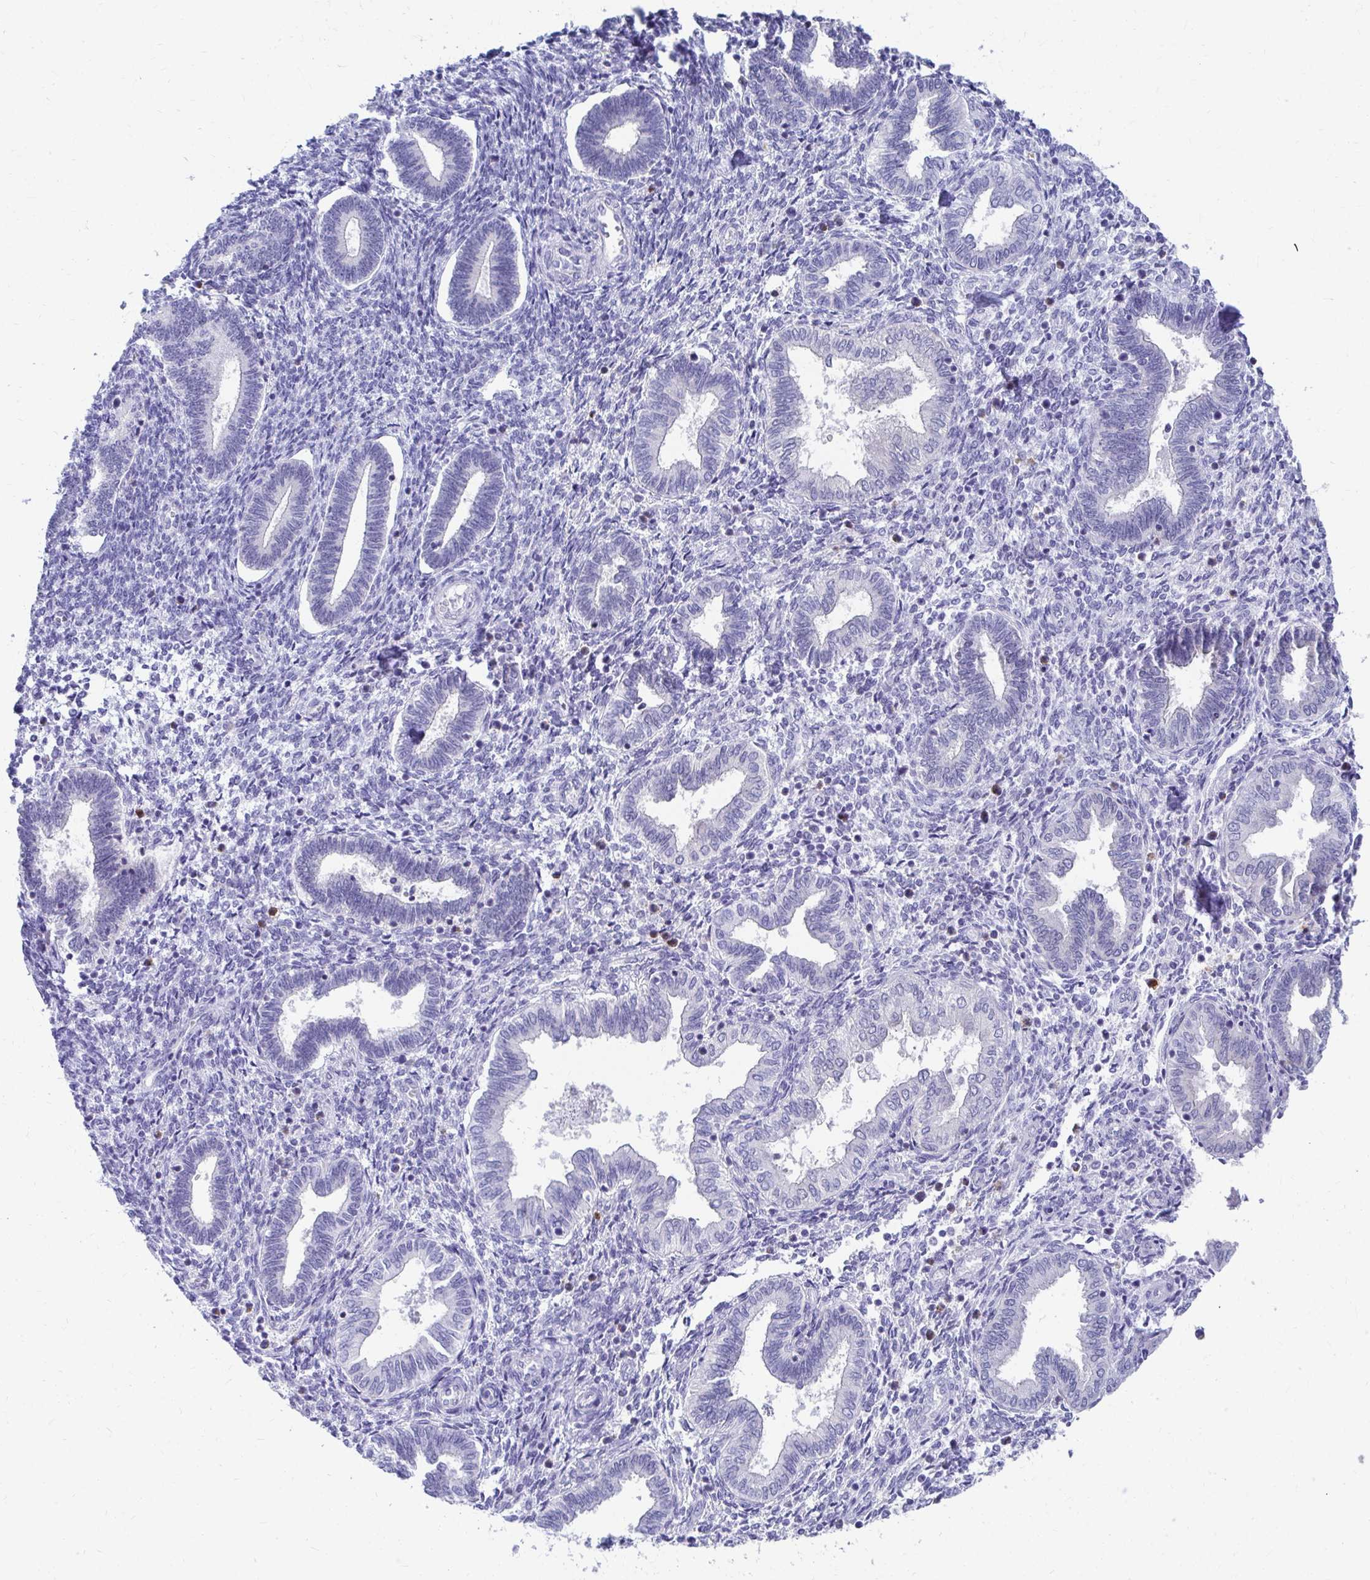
{"staining": {"intensity": "negative", "quantity": "none", "location": "none"}, "tissue": "endometrium", "cell_type": "Cells in endometrial stroma", "image_type": "normal", "snomed": [{"axis": "morphology", "description": "Normal tissue, NOS"}, {"axis": "topography", "description": "Endometrium"}], "caption": "Immunohistochemistry image of unremarkable endometrium: endometrium stained with DAB reveals no significant protein staining in cells in endometrial stroma. Nuclei are stained in blue.", "gene": "C19orf81", "patient": {"sex": "female", "age": 42}}